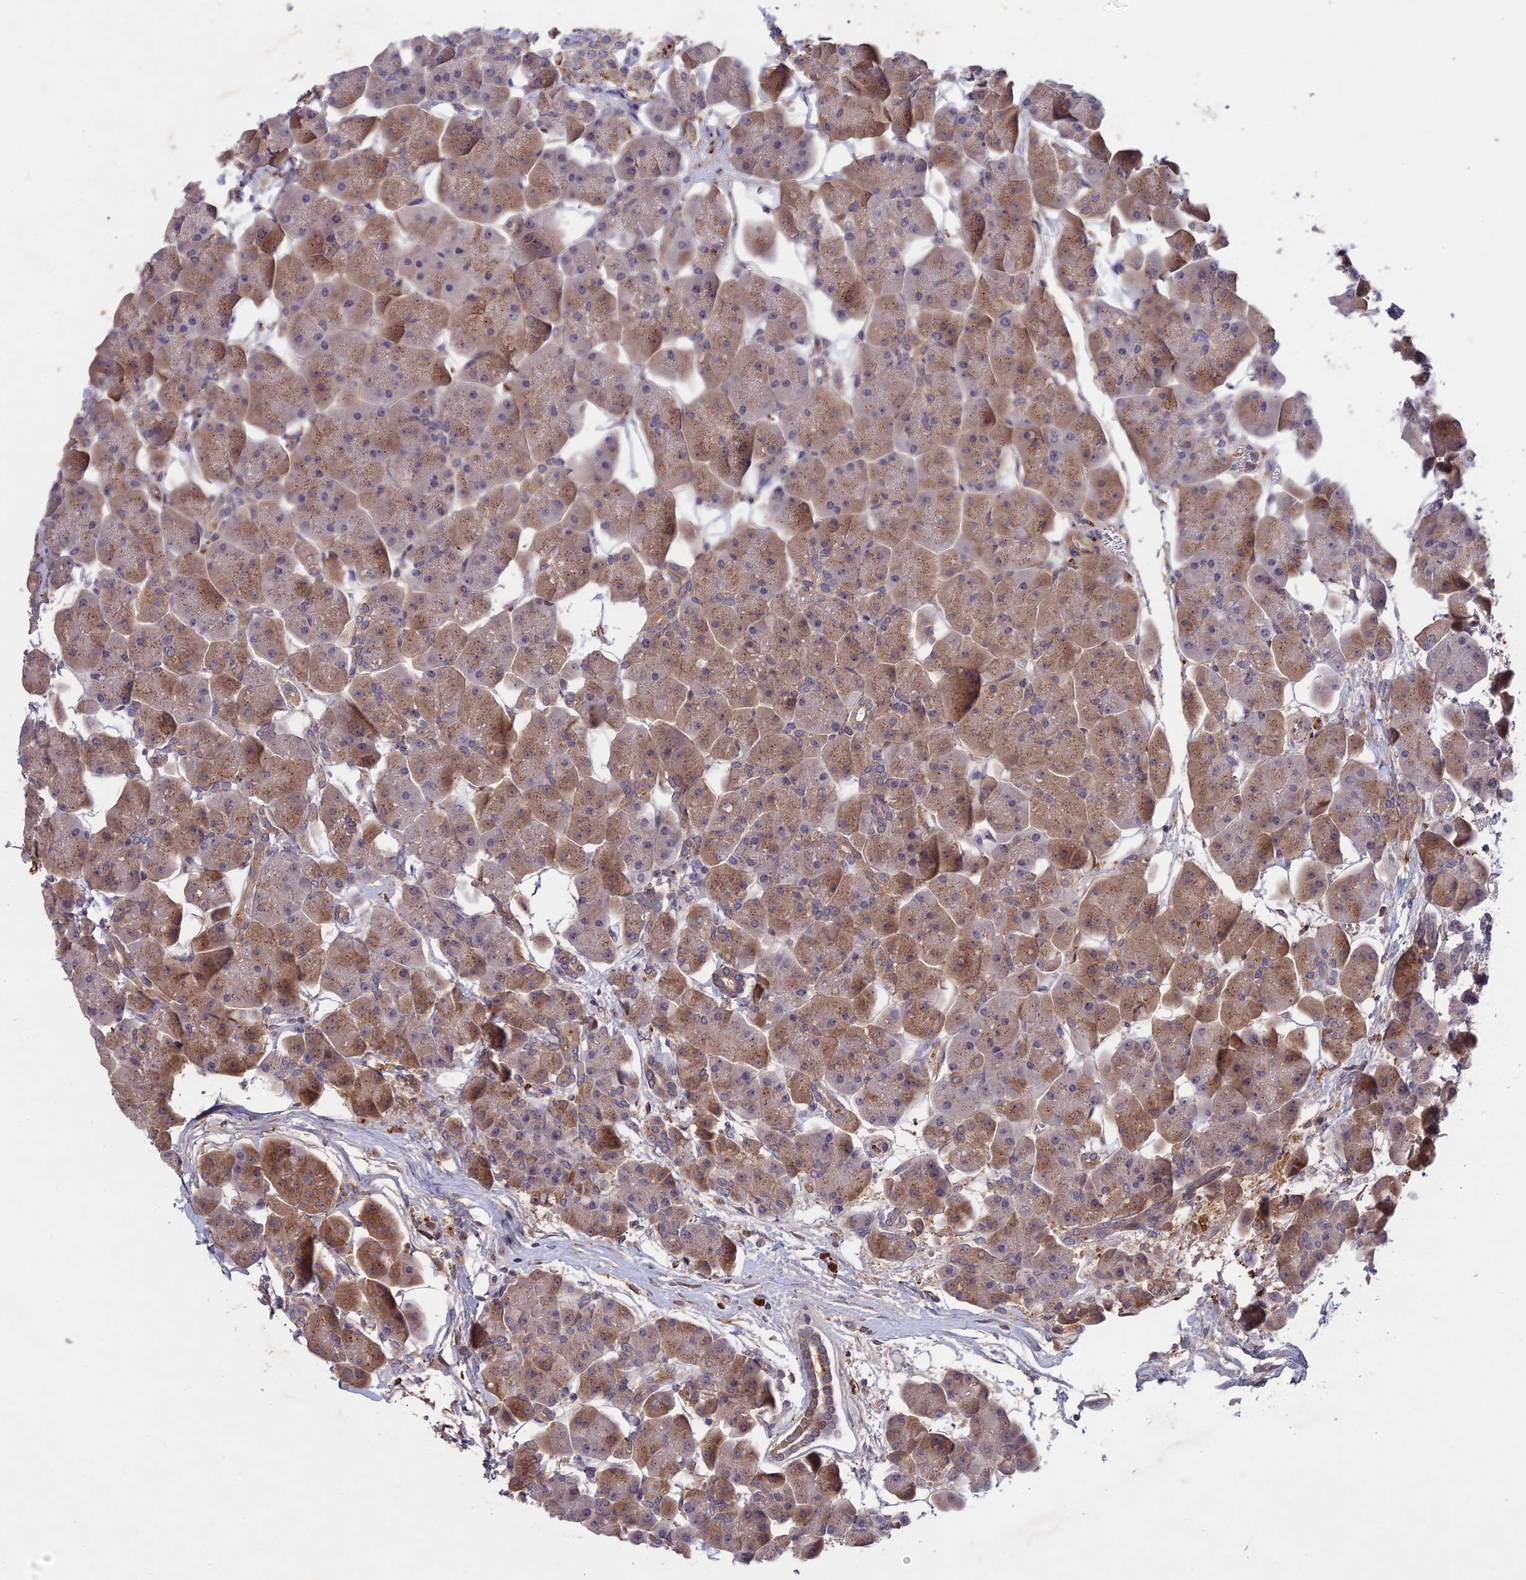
{"staining": {"intensity": "moderate", "quantity": "25%-75%", "location": "cytoplasmic/membranous"}, "tissue": "pancreas", "cell_type": "Exocrine glandular cells", "image_type": "normal", "snomed": [{"axis": "morphology", "description": "Normal tissue, NOS"}, {"axis": "topography", "description": "Pancreas"}], "caption": "Moderate cytoplasmic/membranous staining for a protein is seen in approximately 25%-75% of exocrine glandular cells of unremarkable pancreas using immunohistochemistry.", "gene": "ADO", "patient": {"sex": "male", "age": 66}}